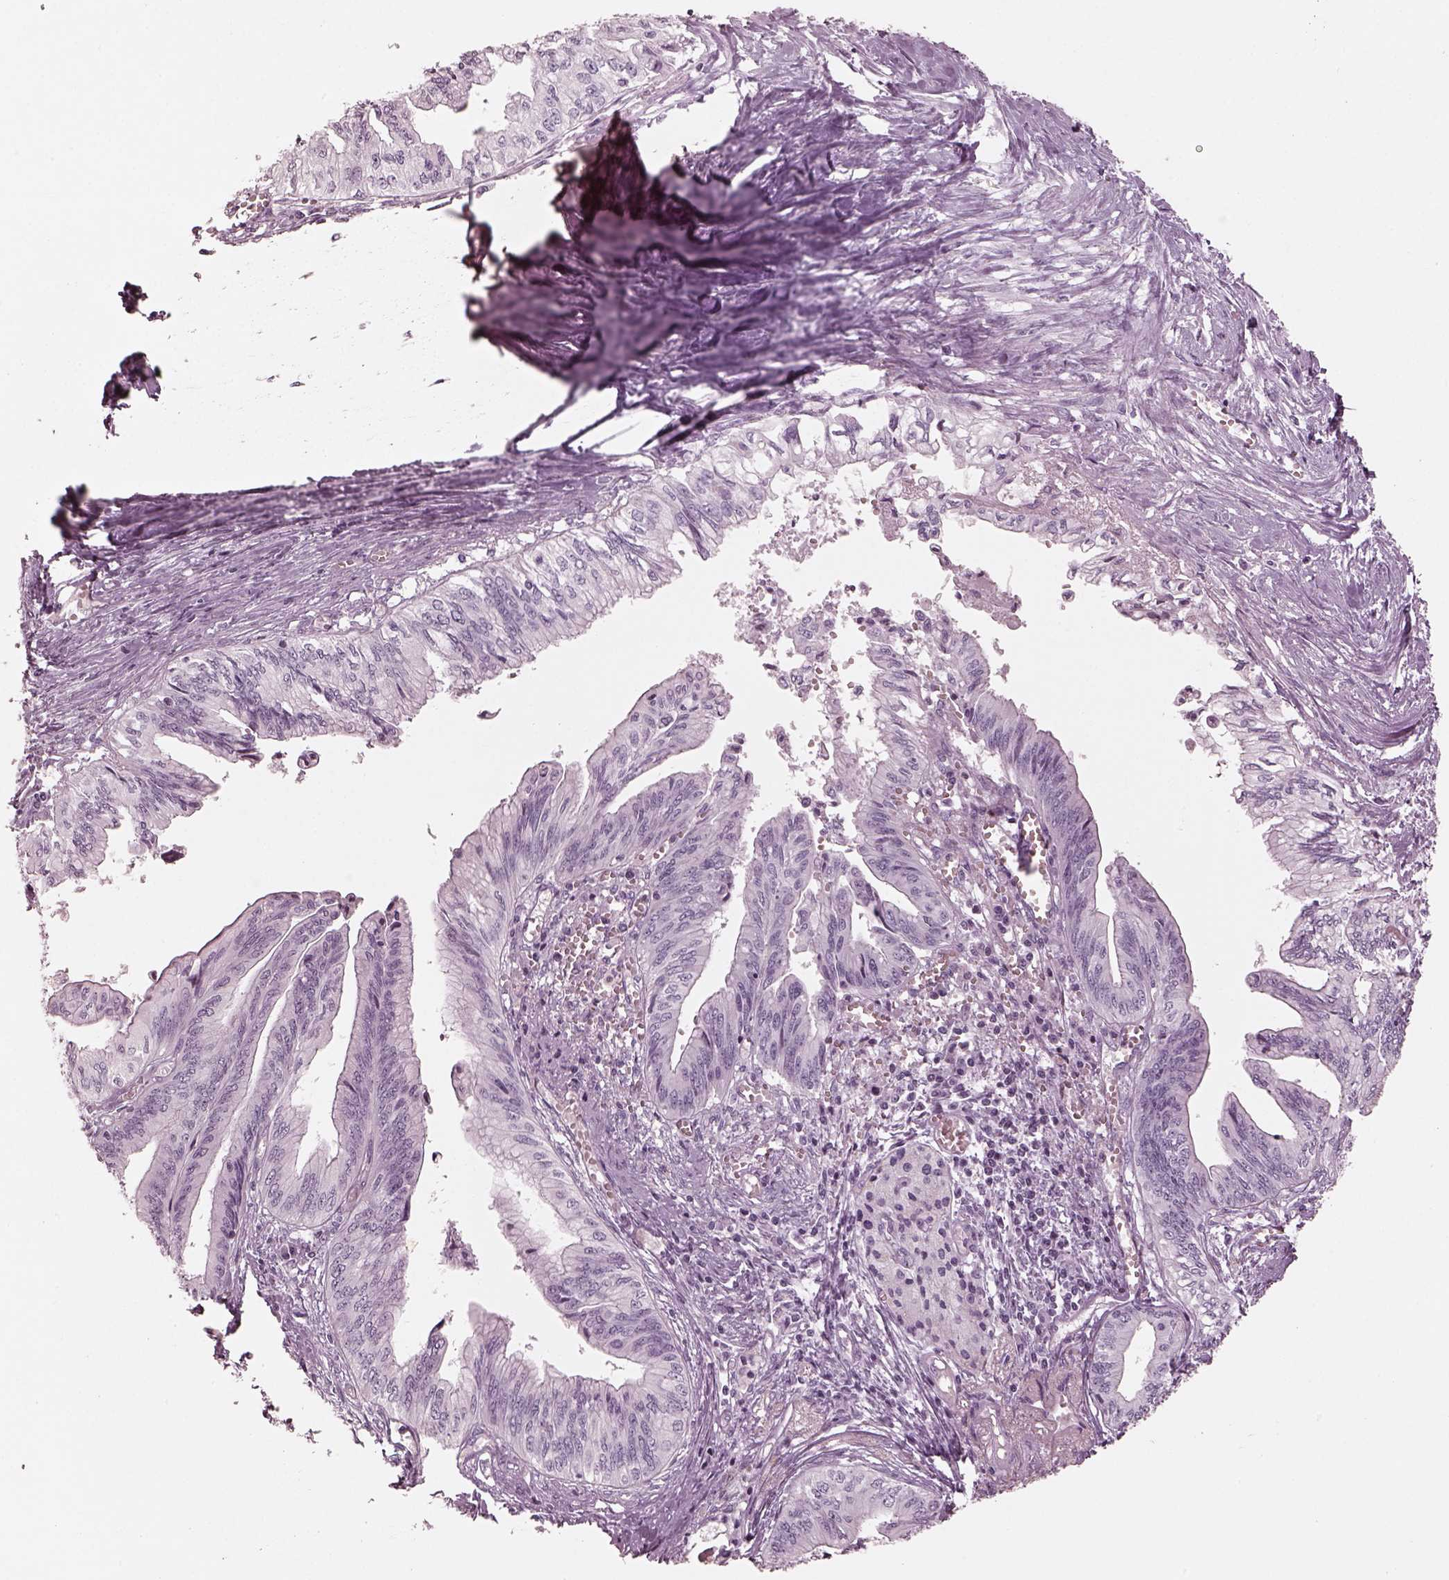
{"staining": {"intensity": "negative", "quantity": "none", "location": "none"}, "tissue": "pancreatic cancer", "cell_type": "Tumor cells", "image_type": "cancer", "snomed": [{"axis": "morphology", "description": "Adenocarcinoma, NOS"}, {"axis": "topography", "description": "Pancreas"}], "caption": "Immunohistochemistry (IHC) image of human pancreatic cancer stained for a protein (brown), which reveals no expression in tumor cells. (DAB (3,3'-diaminobenzidine) immunohistochemistry (IHC) with hematoxylin counter stain).", "gene": "OPN4", "patient": {"sex": "female", "age": 61}}